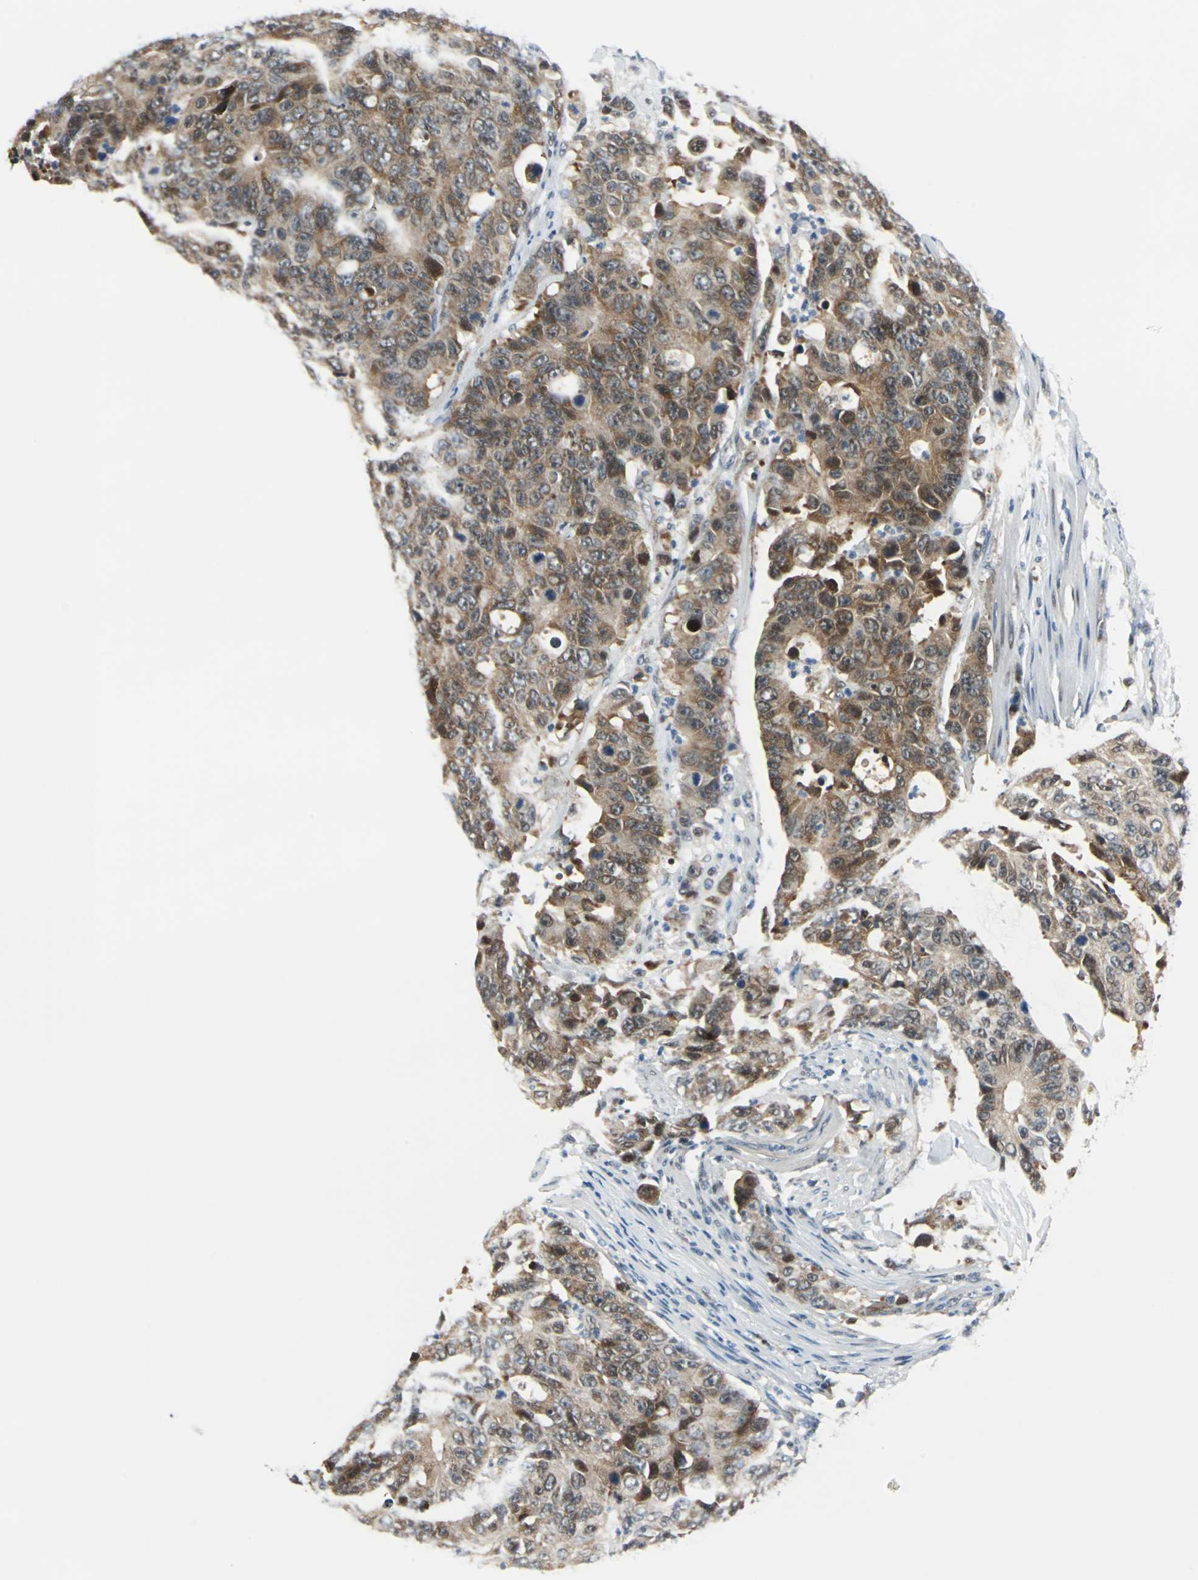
{"staining": {"intensity": "moderate", "quantity": ">75%", "location": "cytoplasmic/membranous"}, "tissue": "colorectal cancer", "cell_type": "Tumor cells", "image_type": "cancer", "snomed": [{"axis": "morphology", "description": "Adenocarcinoma, NOS"}, {"axis": "topography", "description": "Colon"}], "caption": "This is a photomicrograph of IHC staining of colorectal cancer, which shows moderate staining in the cytoplasmic/membranous of tumor cells.", "gene": "POLR3K", "patient": {"sex": "female", "age": 86}}